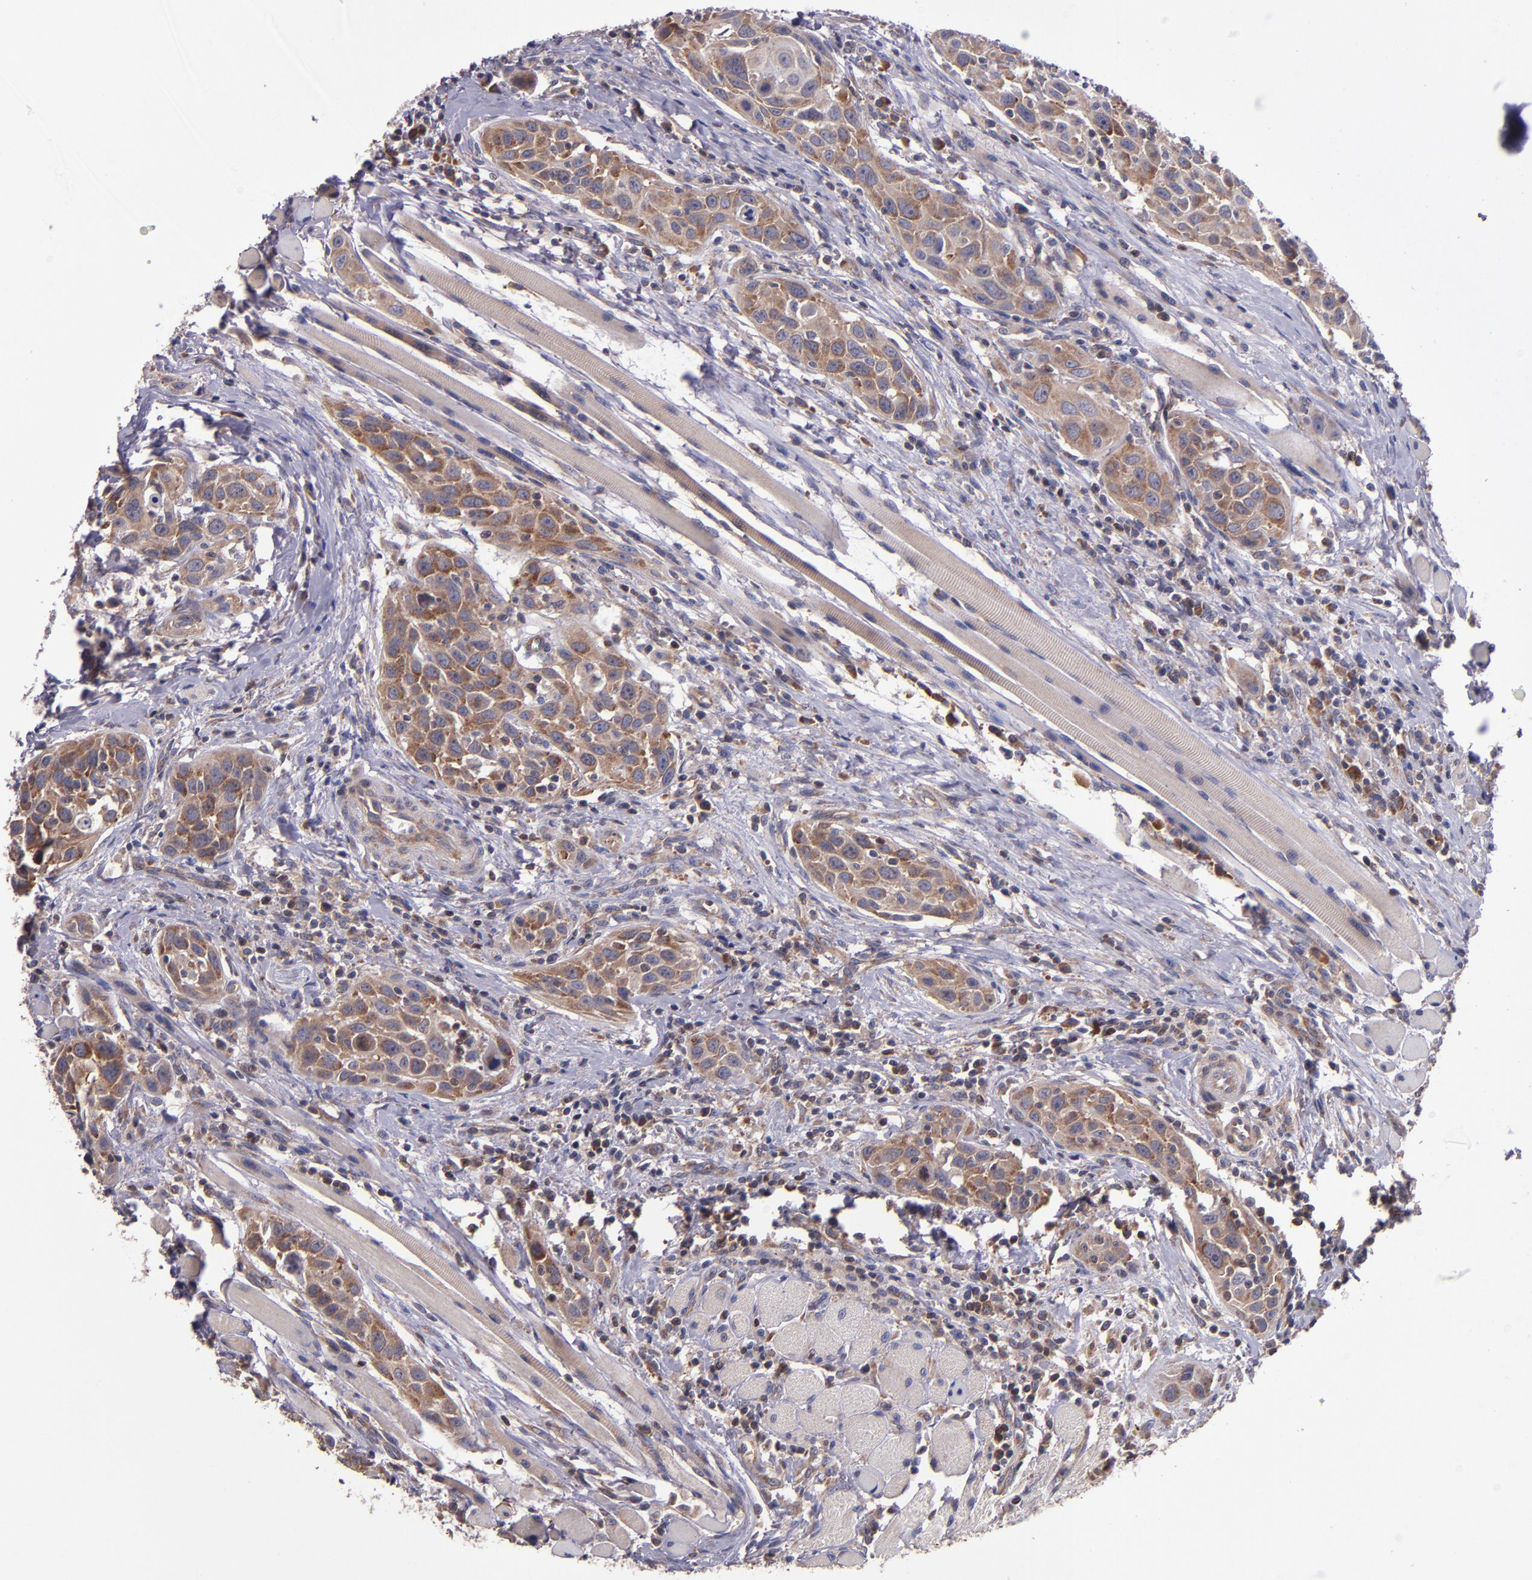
{"staining": {"intensity": "moderate", "quantity": ">75%", "location": "cytoplasmic/membranous"}, "tissue": "head and neck cancer", "cell_type": "Tumor cells", "image_type": "cancer", "snomed": [{"axis": "morphology", "description": "Squamous cell carcinoma, NOS"}, {"axis": "topography", "description": "Oral tissue"}, {"axis": "topography", "description": "Head-Neck"}], "caption": "Immunohistochemical staining of human head and neck cancer (squamous cell carcinoma) demonstrates moderate cytoplasmic/membranous protein staining in about >75% of tumor cells.", "gene": "EIF4ENIF1", "patient": {"sex": "female", "age": 50}}